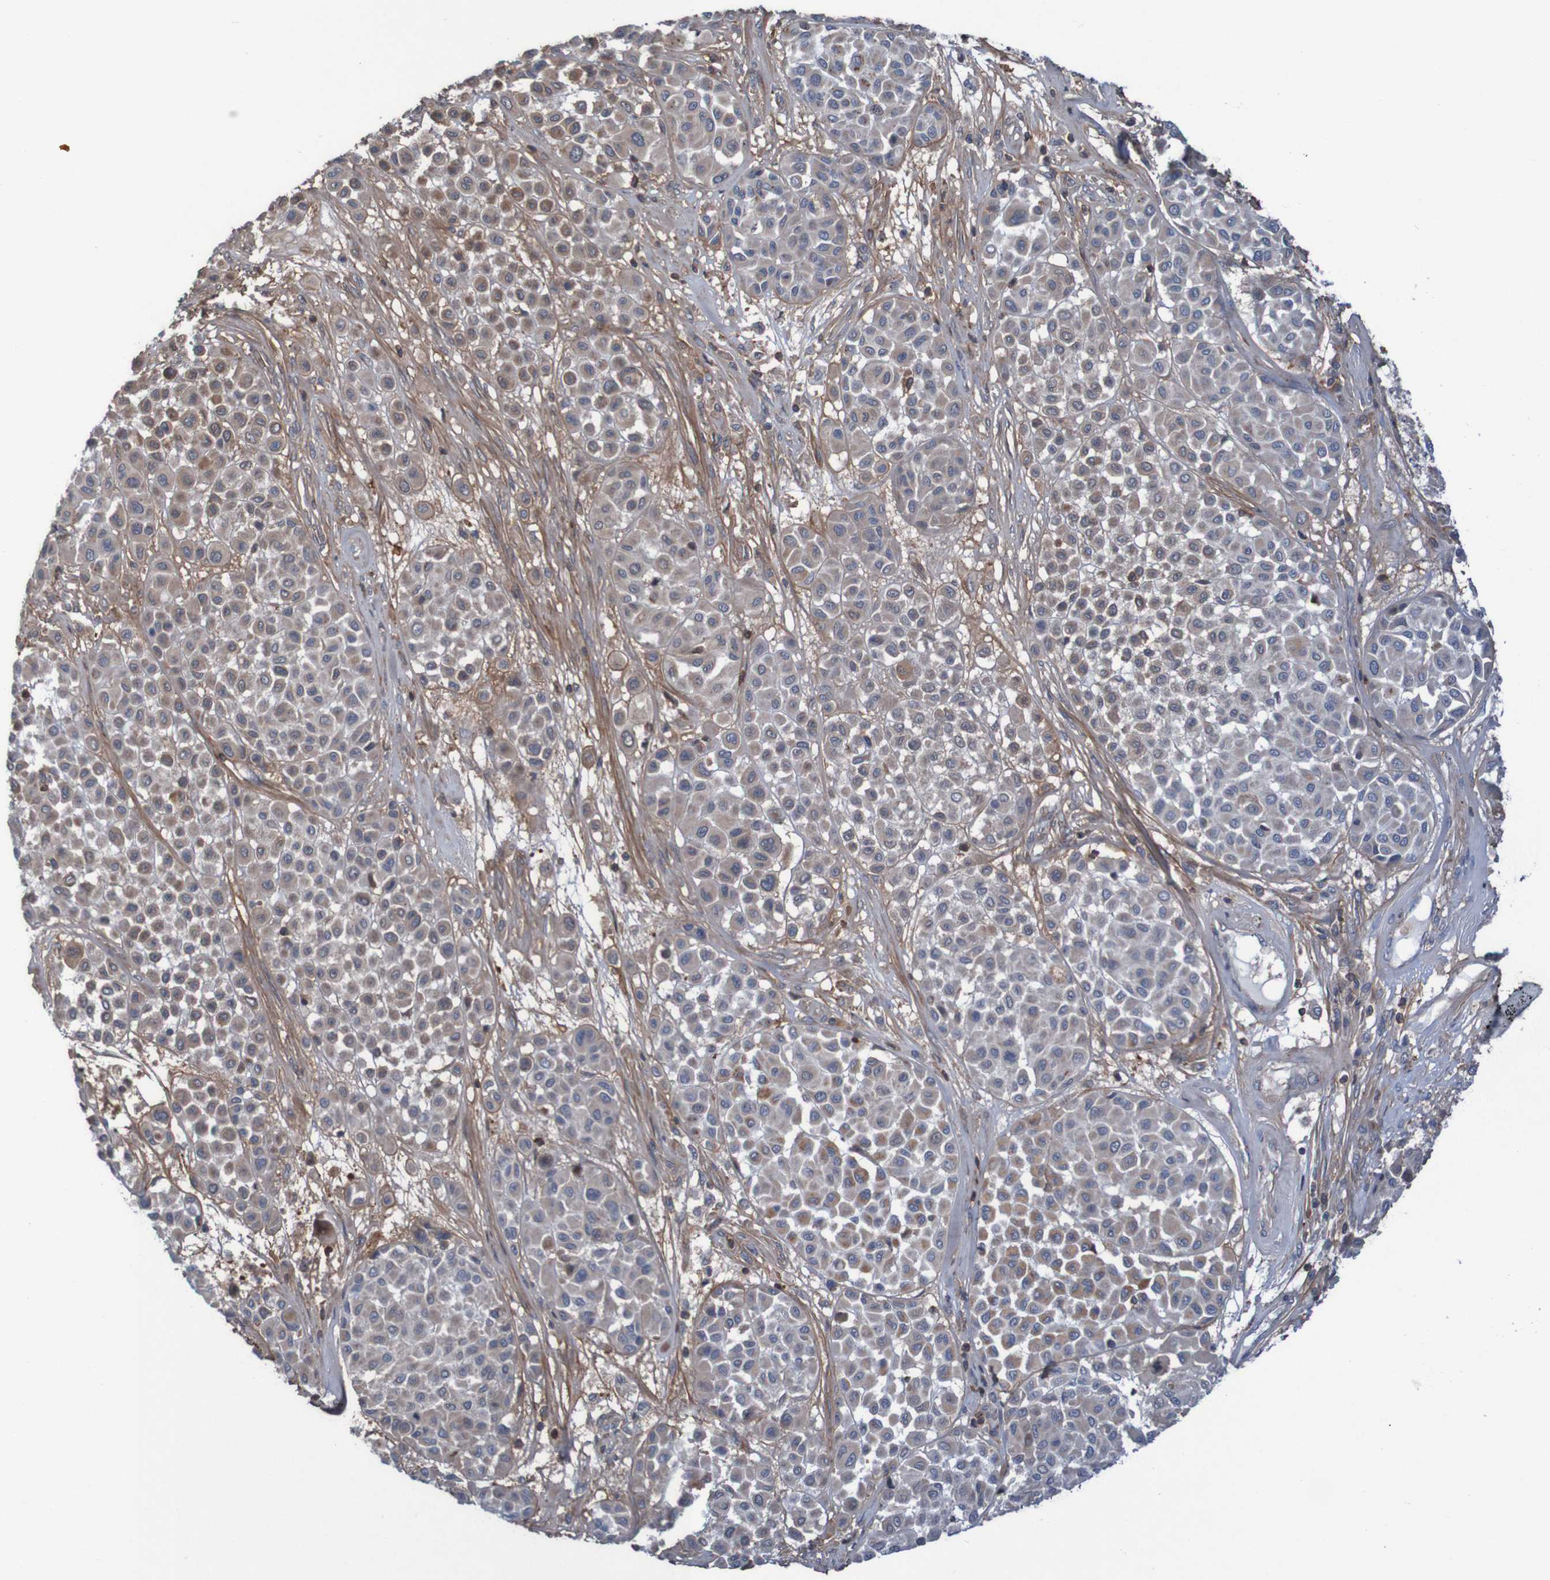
{"staining": {"intensity": "weak", "quantity": ">75%", "location": "cytoplasmic/membranous"}, "tissue": "melanoma", "cell_type": "Tumor cells", "image_type": "cancer", "snomed": [{"axis": "morphology", "description": "Malignant melanoma, Metastatic site"}, {"axis": "topography", "description": "Soft tissue"}], "caption": "Malignant melanoma (metastatic site) was stained to show a protein in brown. There is low levels of weak cytoplasmic/membranous expression in about >75% of tumor cells. (DAB IHC with brightfield microscopy, high magnification).", "gene": "PDGFB", "patient": {"sex": "male", "age": 41}}